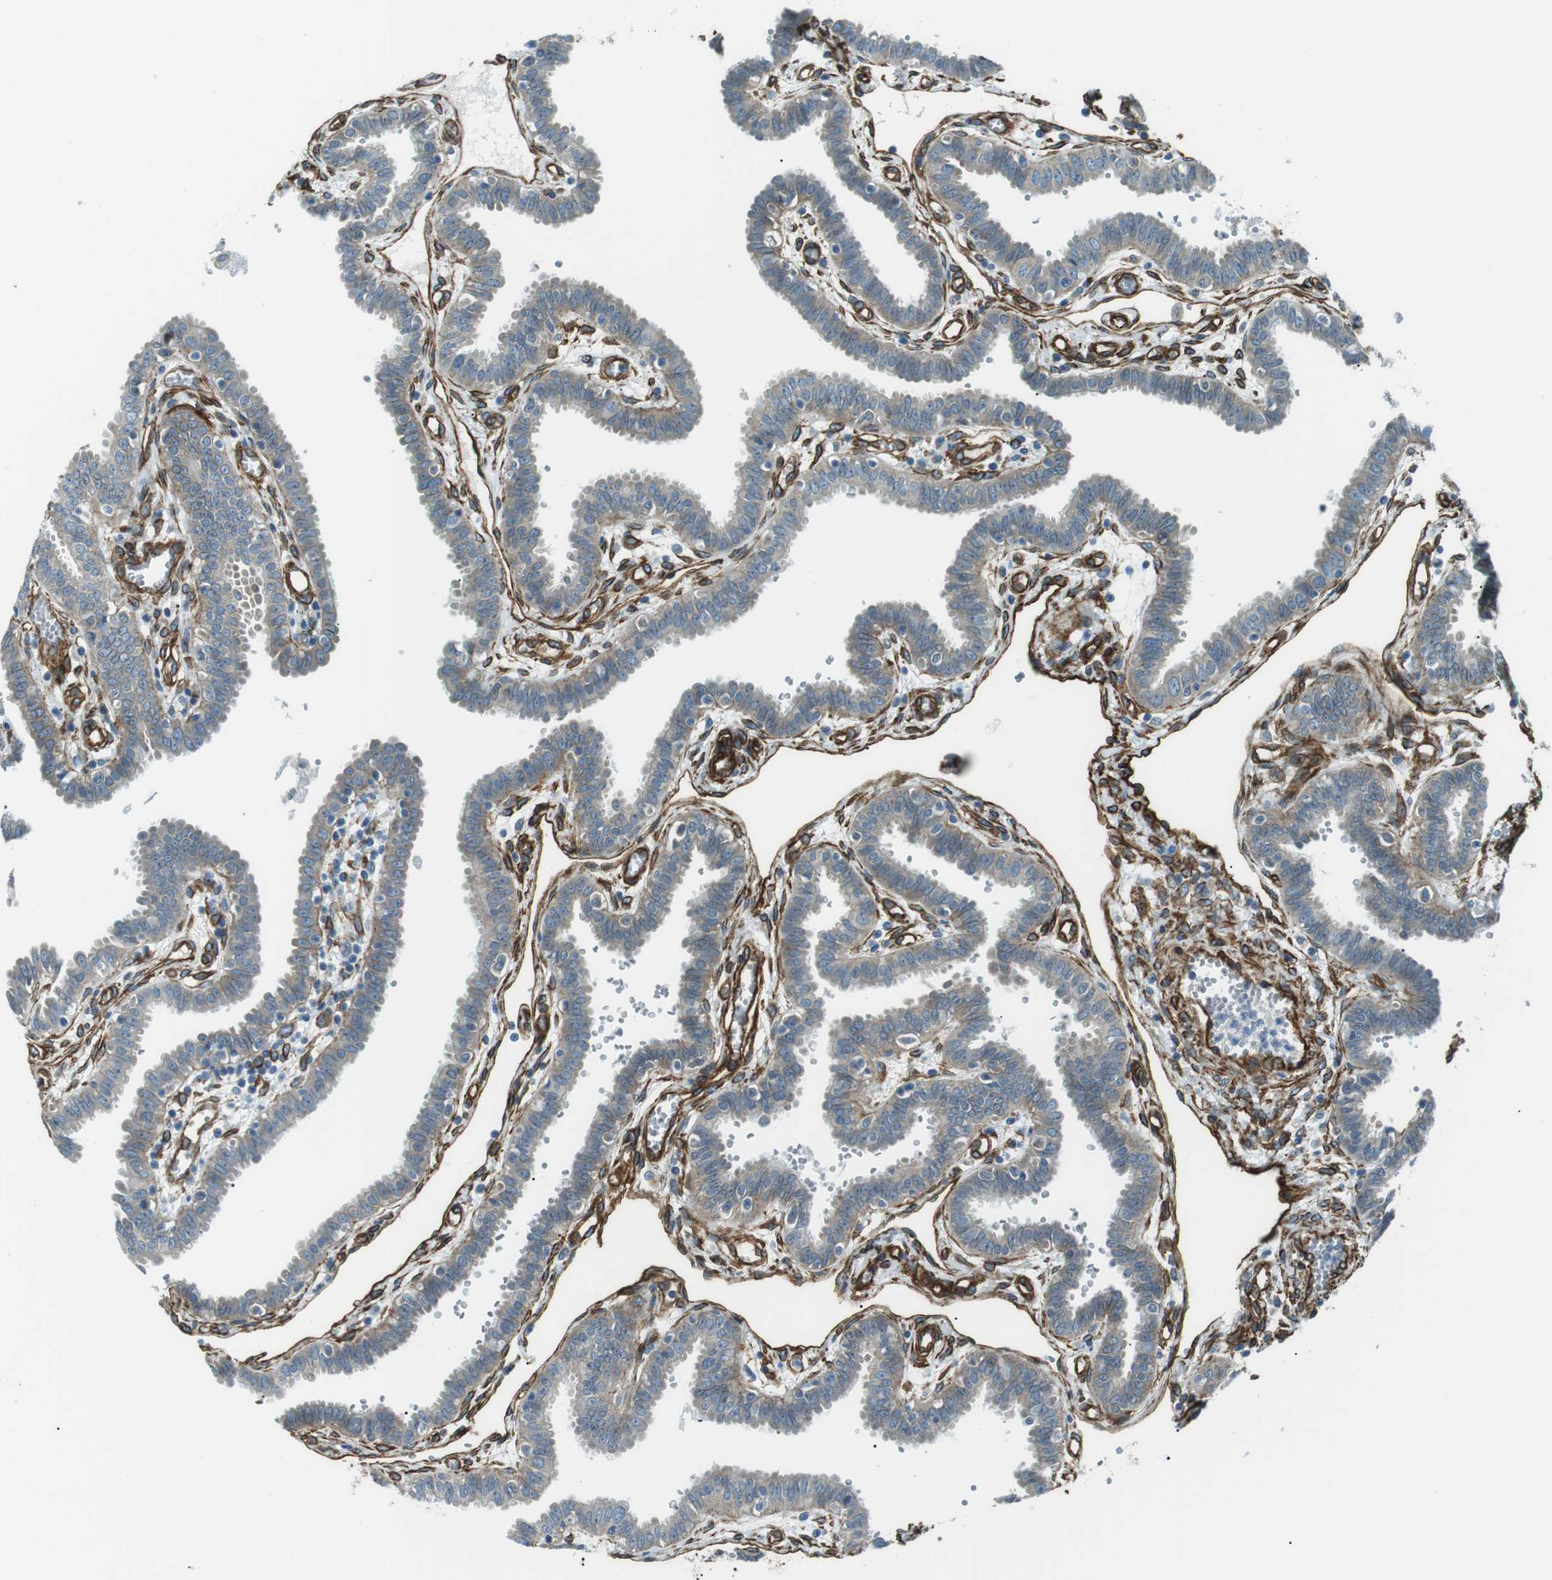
{"staining": {"intensity": "moderate", "quantity": ">75%", "location": "cytoplasmic/membranous"}, "tissue": "fallopian tube", "cell_type": "Glandular cells", "image_type": "normal", "snomed": [{"axis": "morphology", "description": "Normal tissue, NOS"}, {"axis": "topography", "description": "Fallopian tube"}], "caption": "Immunohistochemical staining of unremarkable human fallopian tube reveals >75% levels of moderate cytoplasmic/membranous protein staining in approximately >75% of glandular cells.", "gene": "ODR4", "patient": {"sex": "female", "age": 32}}